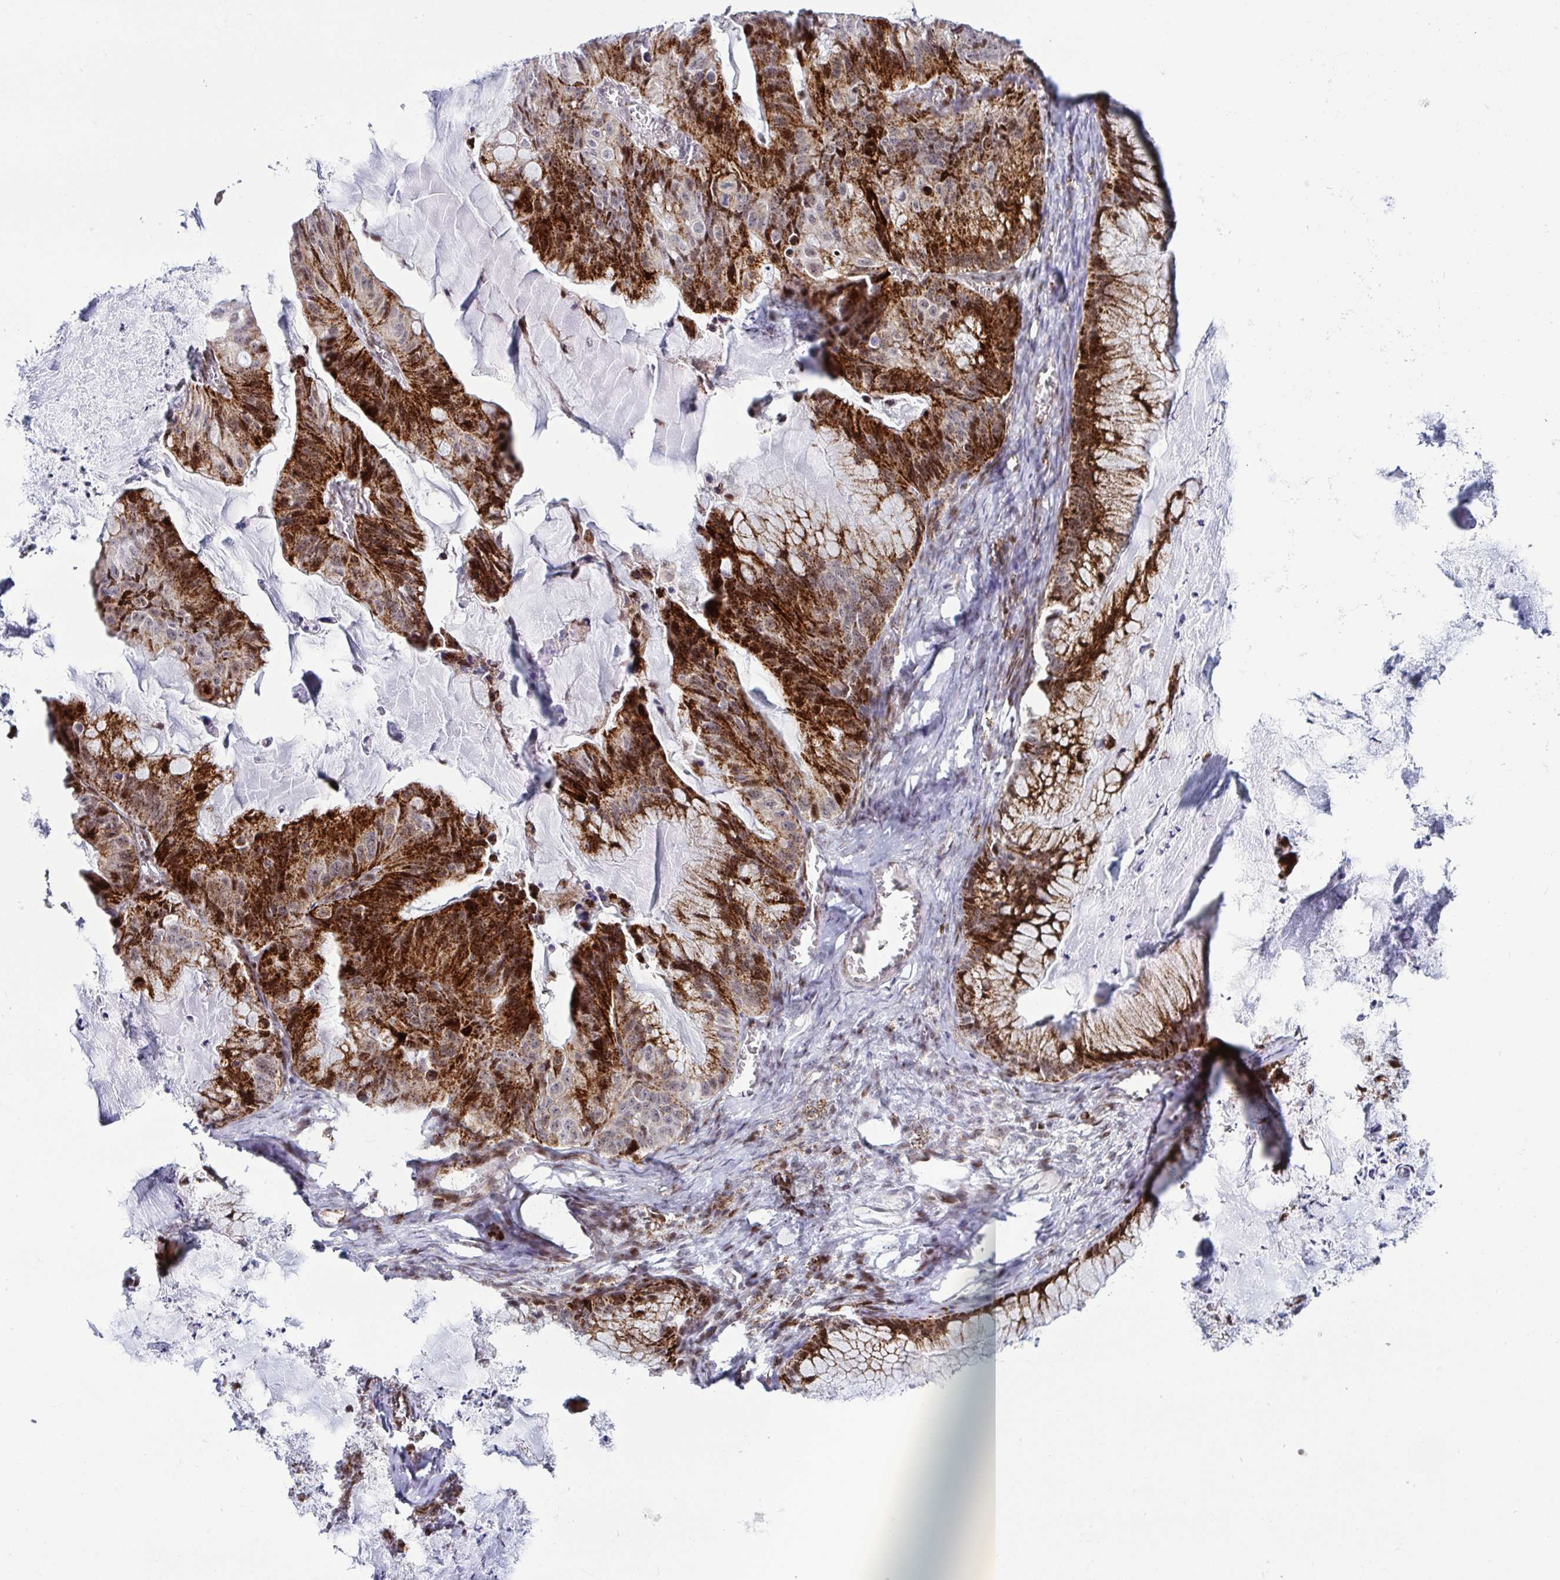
{"staining": {"intensity": "strong", "quantity": ">75%", "location": "cytoplasmic/membranous"}, "tissue": "ovarian cancer", "cell_type": "Tumor cells", "image_type": "cancer", "snomed": [{"axis": "morphology", "description": "Cystadenocarcinoma, mucinous, NOS"}, {"axis": "topography", "description": "Ovary"}], "caption": "Immunohistochemistry (IHC) staining of ovarian cancer, which demonstrates high levels of strong cytoplasmic/membranous staining in about >75% of tumor cells indicating strong cytoplasmic/membranous protein staining. The staining was performed using DAB (3,3'-diaminobenzidine) (brown) for protein detection and nuclei were counterstained in hematoxylin (blue).", "gene": "DZIP1", "patient": {"sex": "female", "age": 72}}